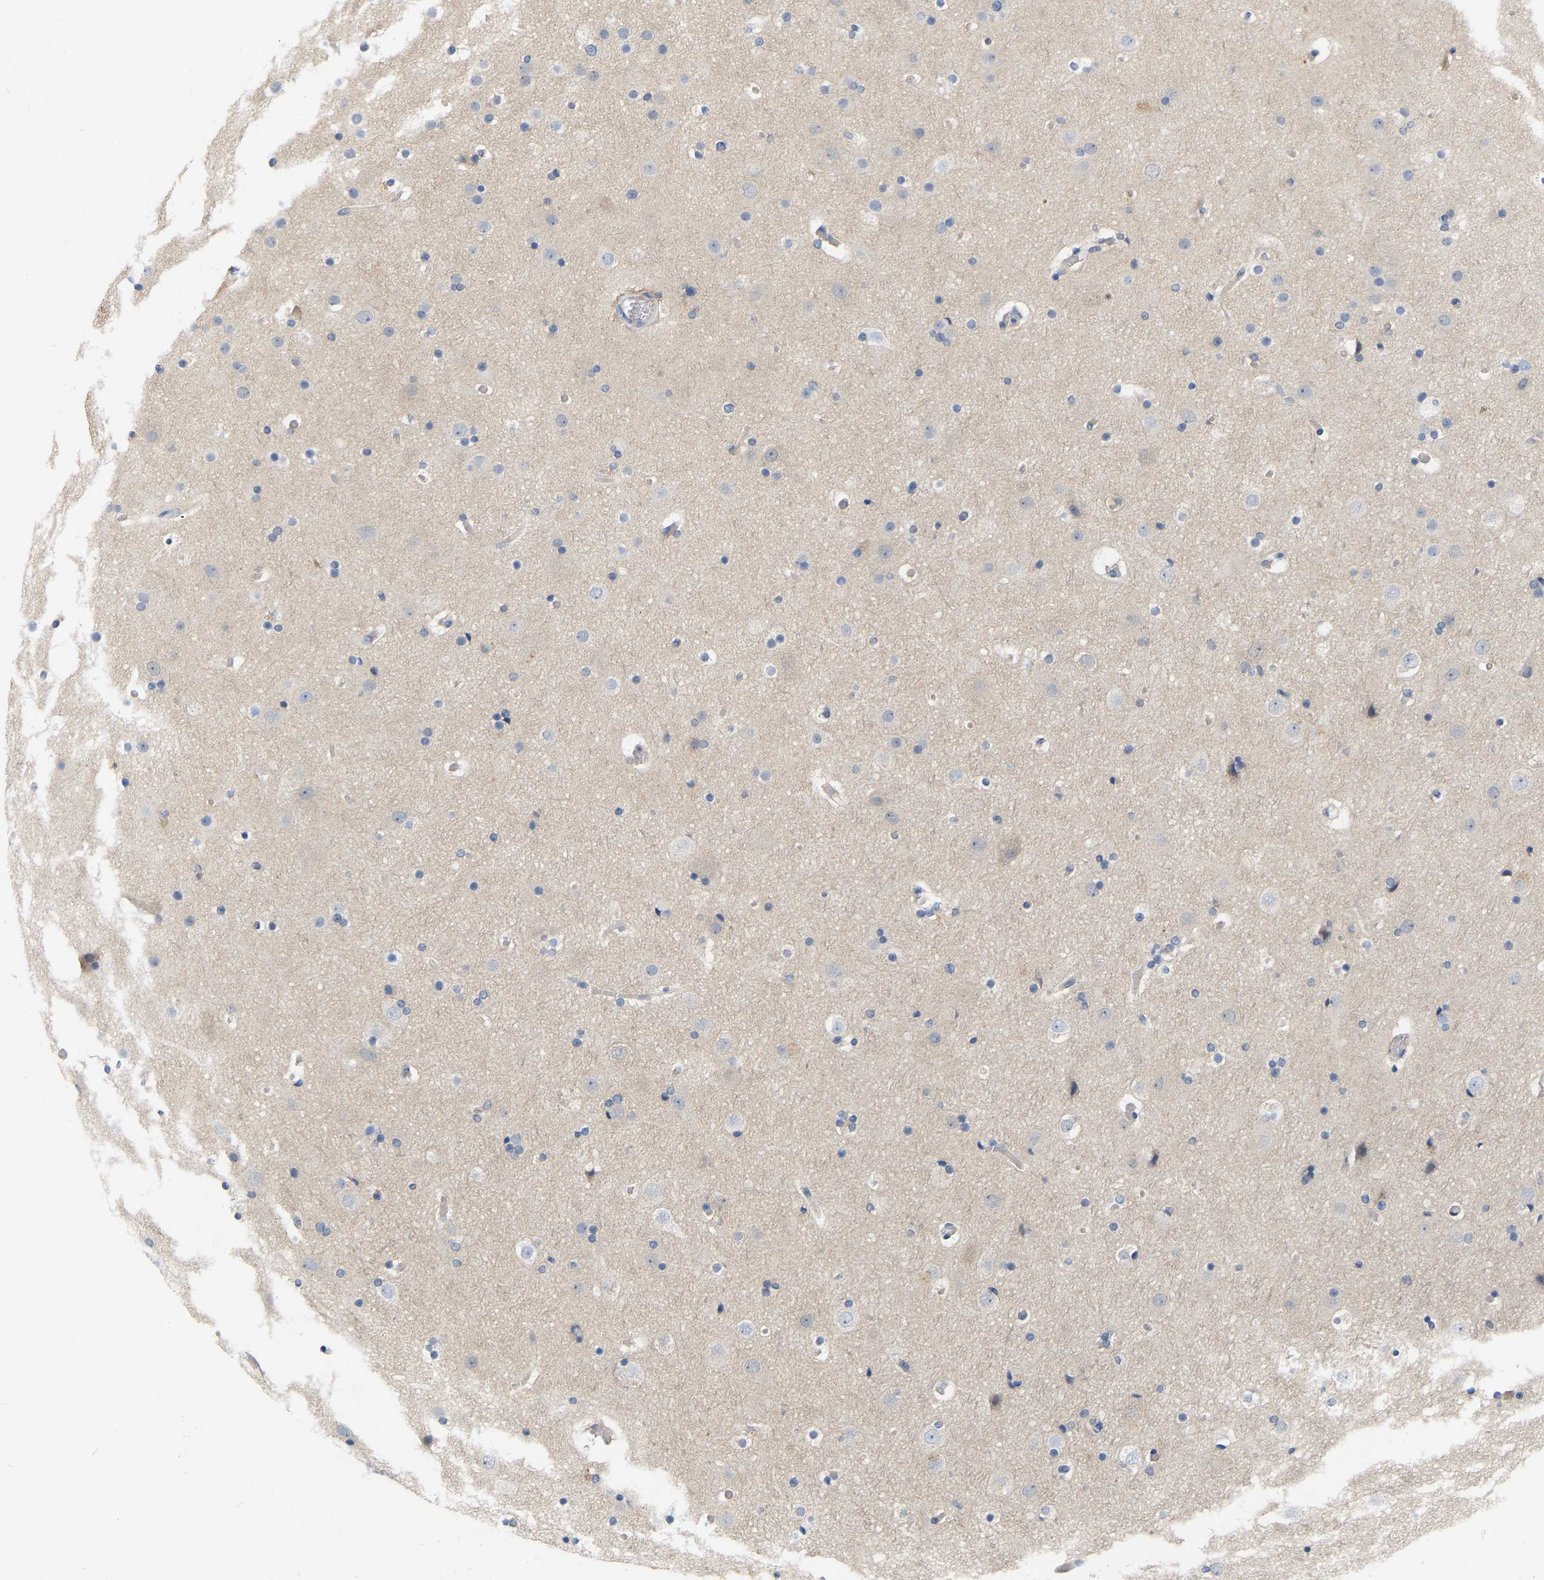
{"staining": {"intensity": "negative", "quantity": "none", "location": "none"}, "tissue": "cerebral cortex", "cell_type": "Endothelial cells", "image_type": "normal", "snomed": [{"axis": "morphology", "description": "Normal tissue, NOS"}, {"axis": "topography", "description": "Cerebral cortex"}], "caption": "Immunohistochemistry of benign cerebral cortex reveals no staining in endothelial cells.", "gene": "WIPI2", "patient": {"sex": "male", "age": 57}}